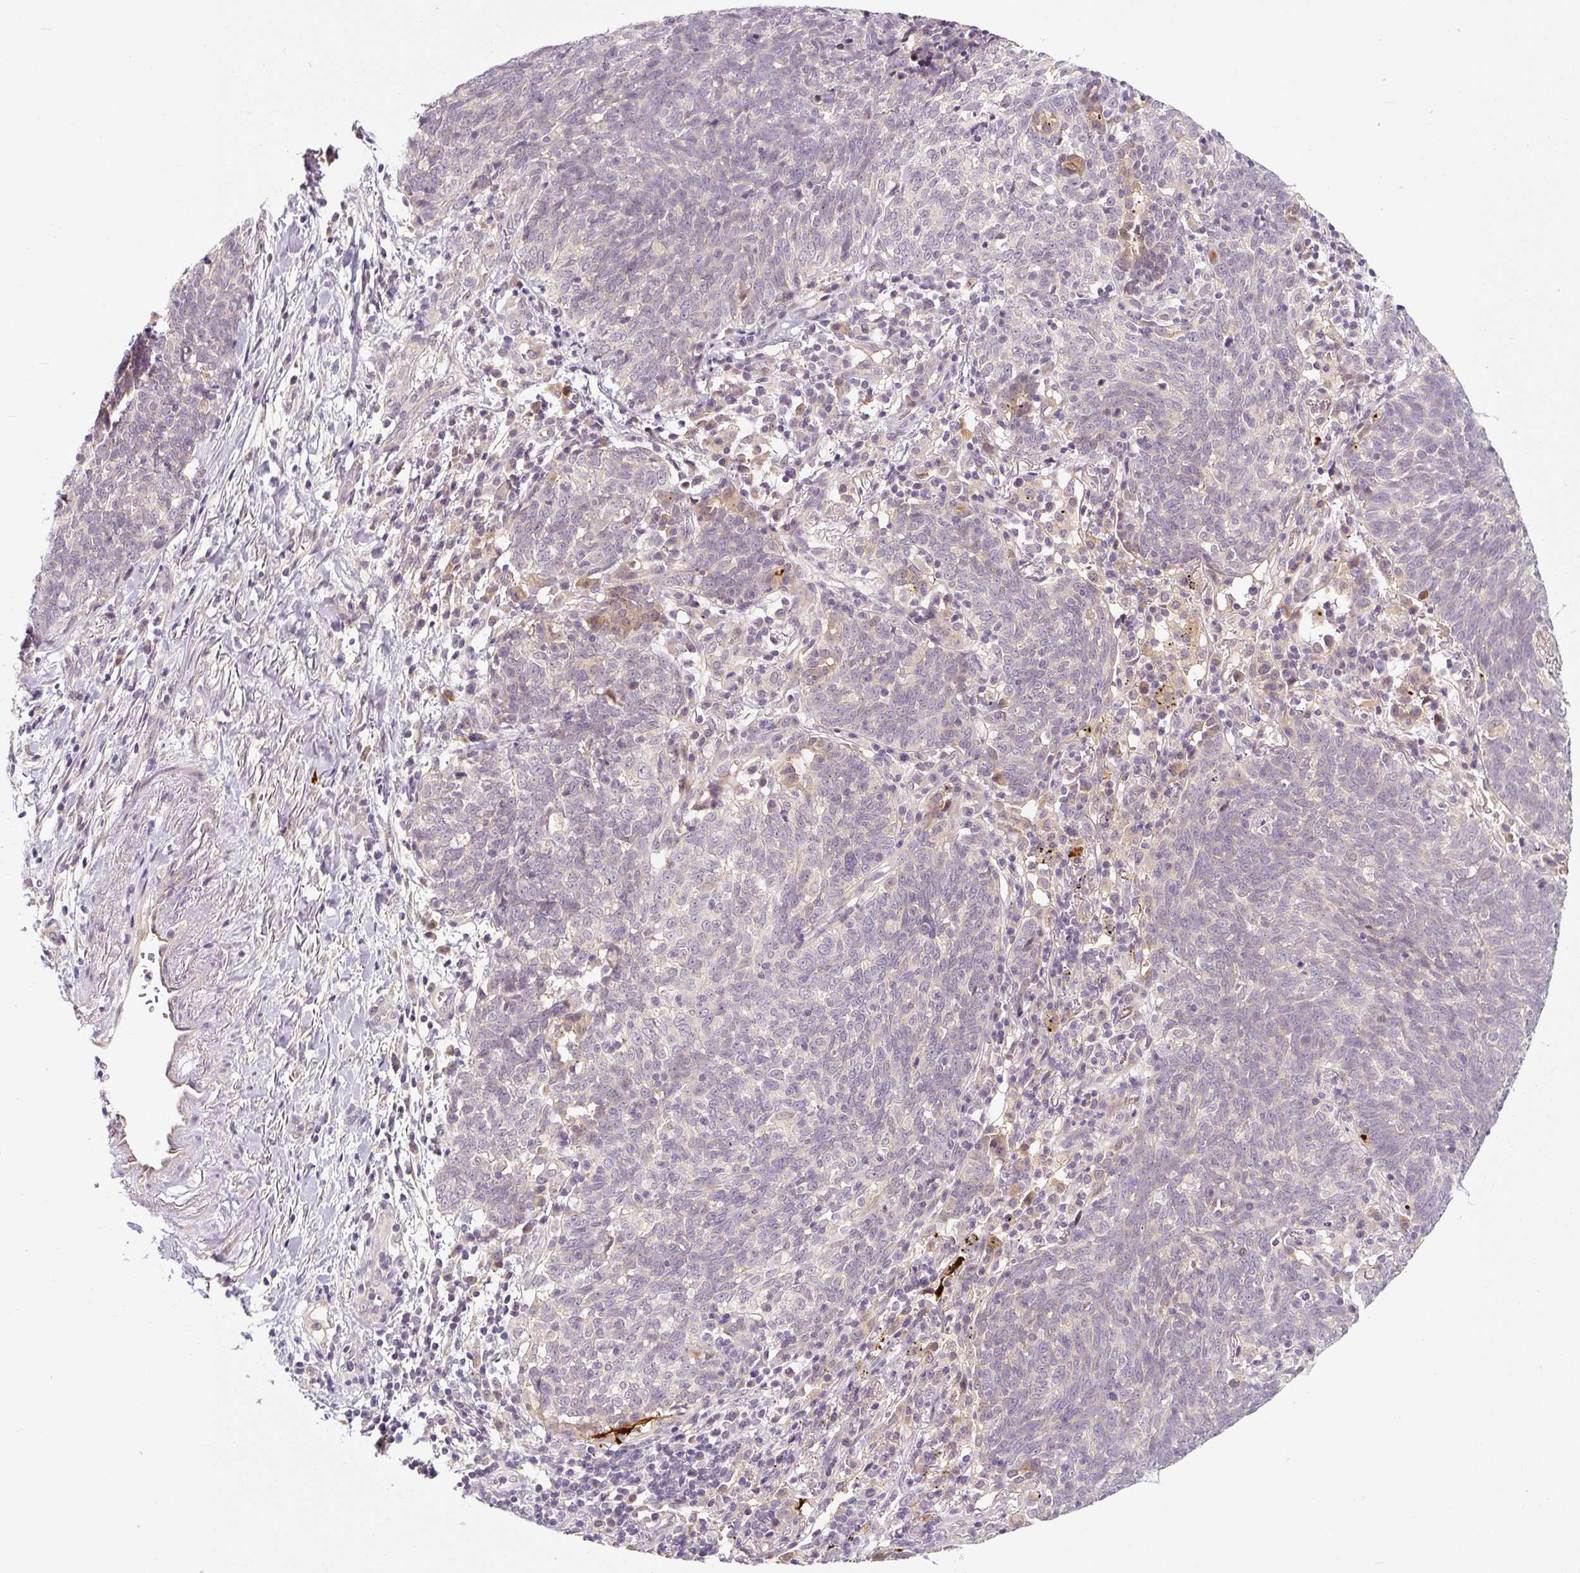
{"staining": {"intensity": "negative", "quantity": "none", "location": "none"}, "tissue": "lung cancer", "cell_type": "Tumor cells", "image_type": "cancer", "snomed": [{"axis": "morphology", "description": "Squamous cell carcinoma, NOS"}, {"axis": "topography", "description": "Lung"}], "caption": "Immunohistochemistry photomicrograph of human lung cancer stained for a protein (brown), which reveals no positivity in tumor cells.", "gene": "PRKAA2", "patient": {"sex": "female", "age": 72}}